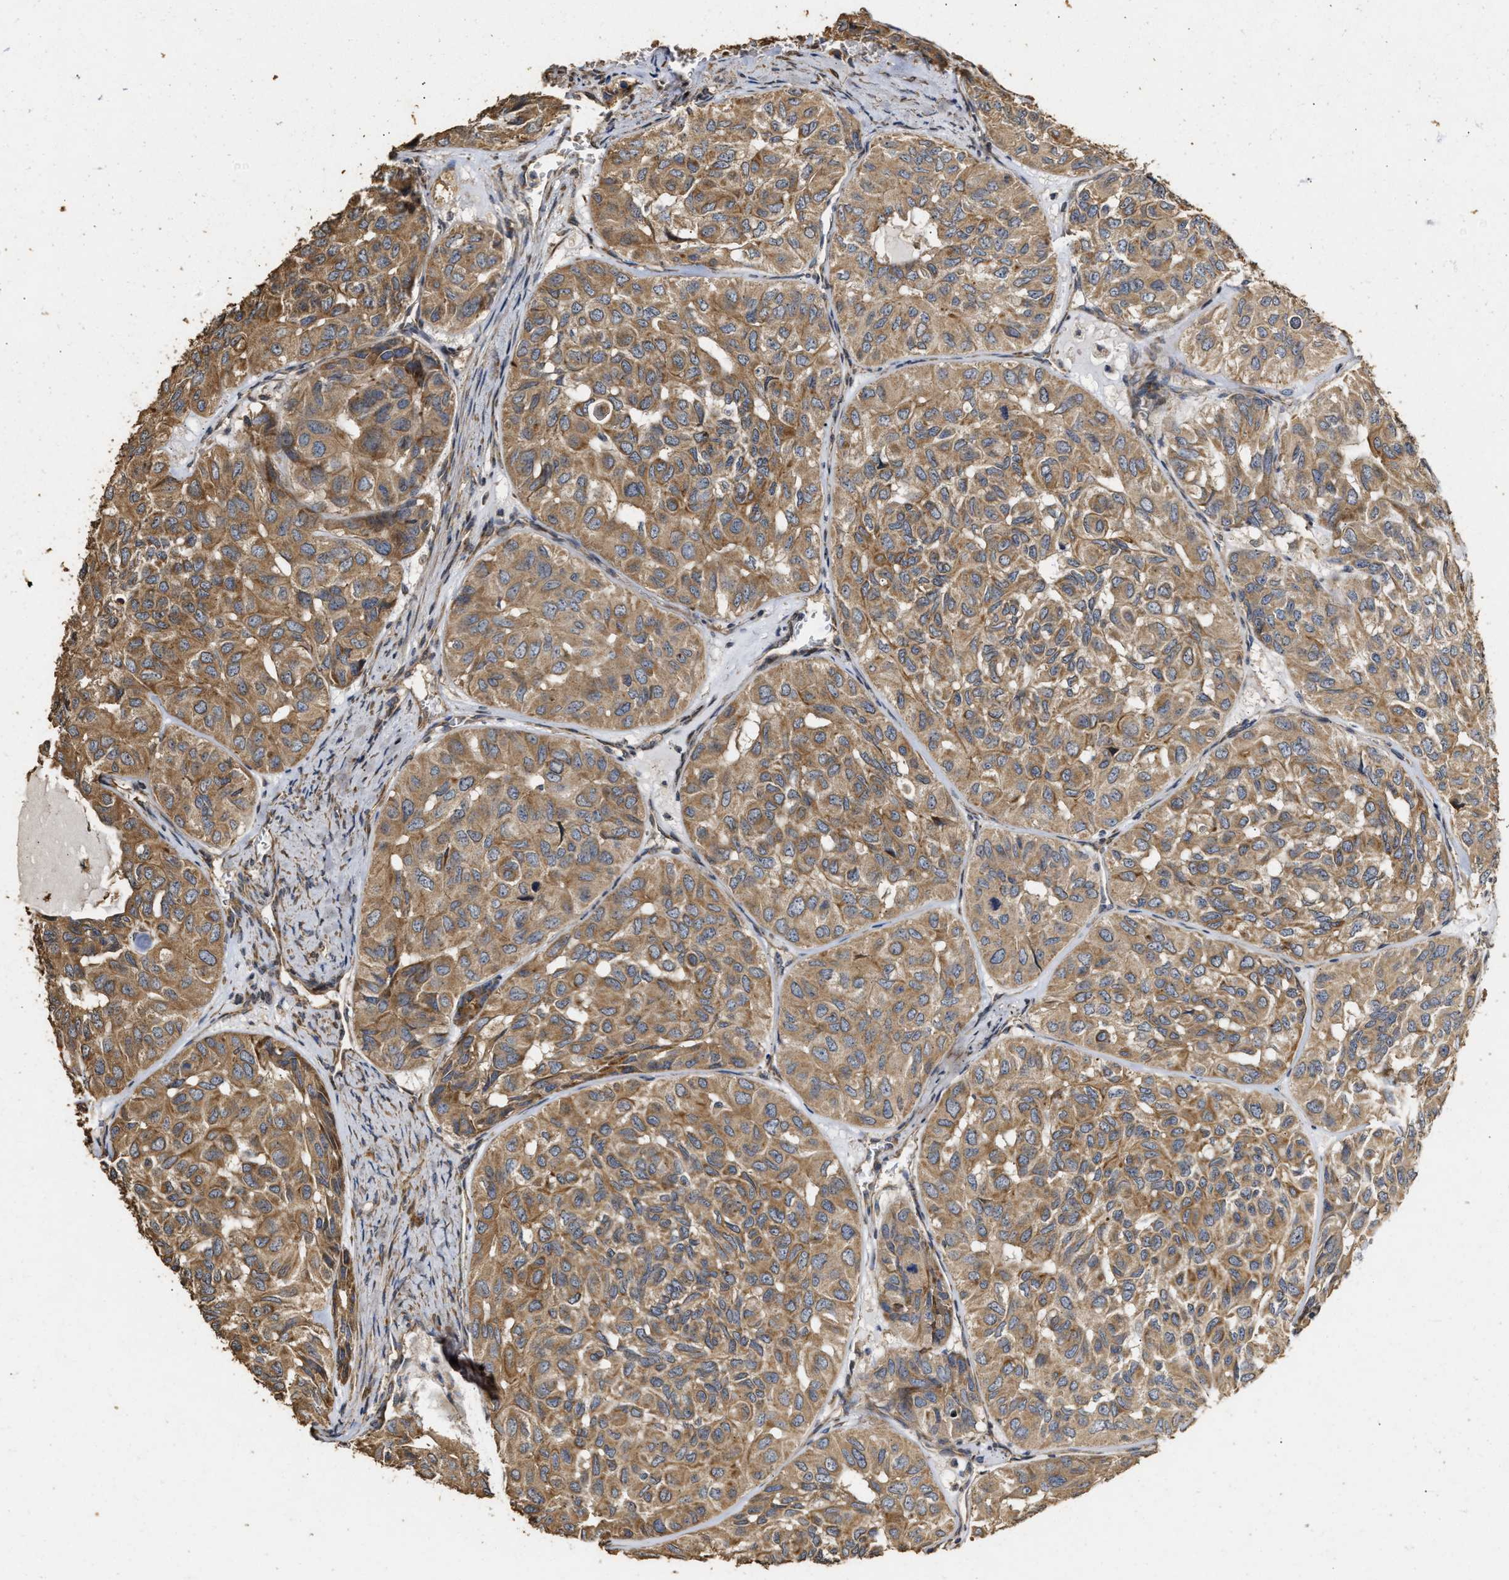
{"staining": {"intensity": "moderate", "quantity": ">75%", "location": "cytoplasmic/membranous"}, "tissue": "head and neck cancer", "cell_type": "Tumor cells", "image_type": "cancer", "snomed": [{"axis": "morphology", "description": "Adenocarcinoma, NOS"}, {"axis": "topography", "description": "Salivary gland, NOS"}, {"axis": "topography", "description": "Head-Neck"}], "caption": "Human head and neck adenocarcinoma stained with a brown dye displays moderate cytoplasmic/membranous positive expression in approximately >75% of tumor cells.", "gene": "NAV1", "patient": {"sex": "female", "age": 76}}